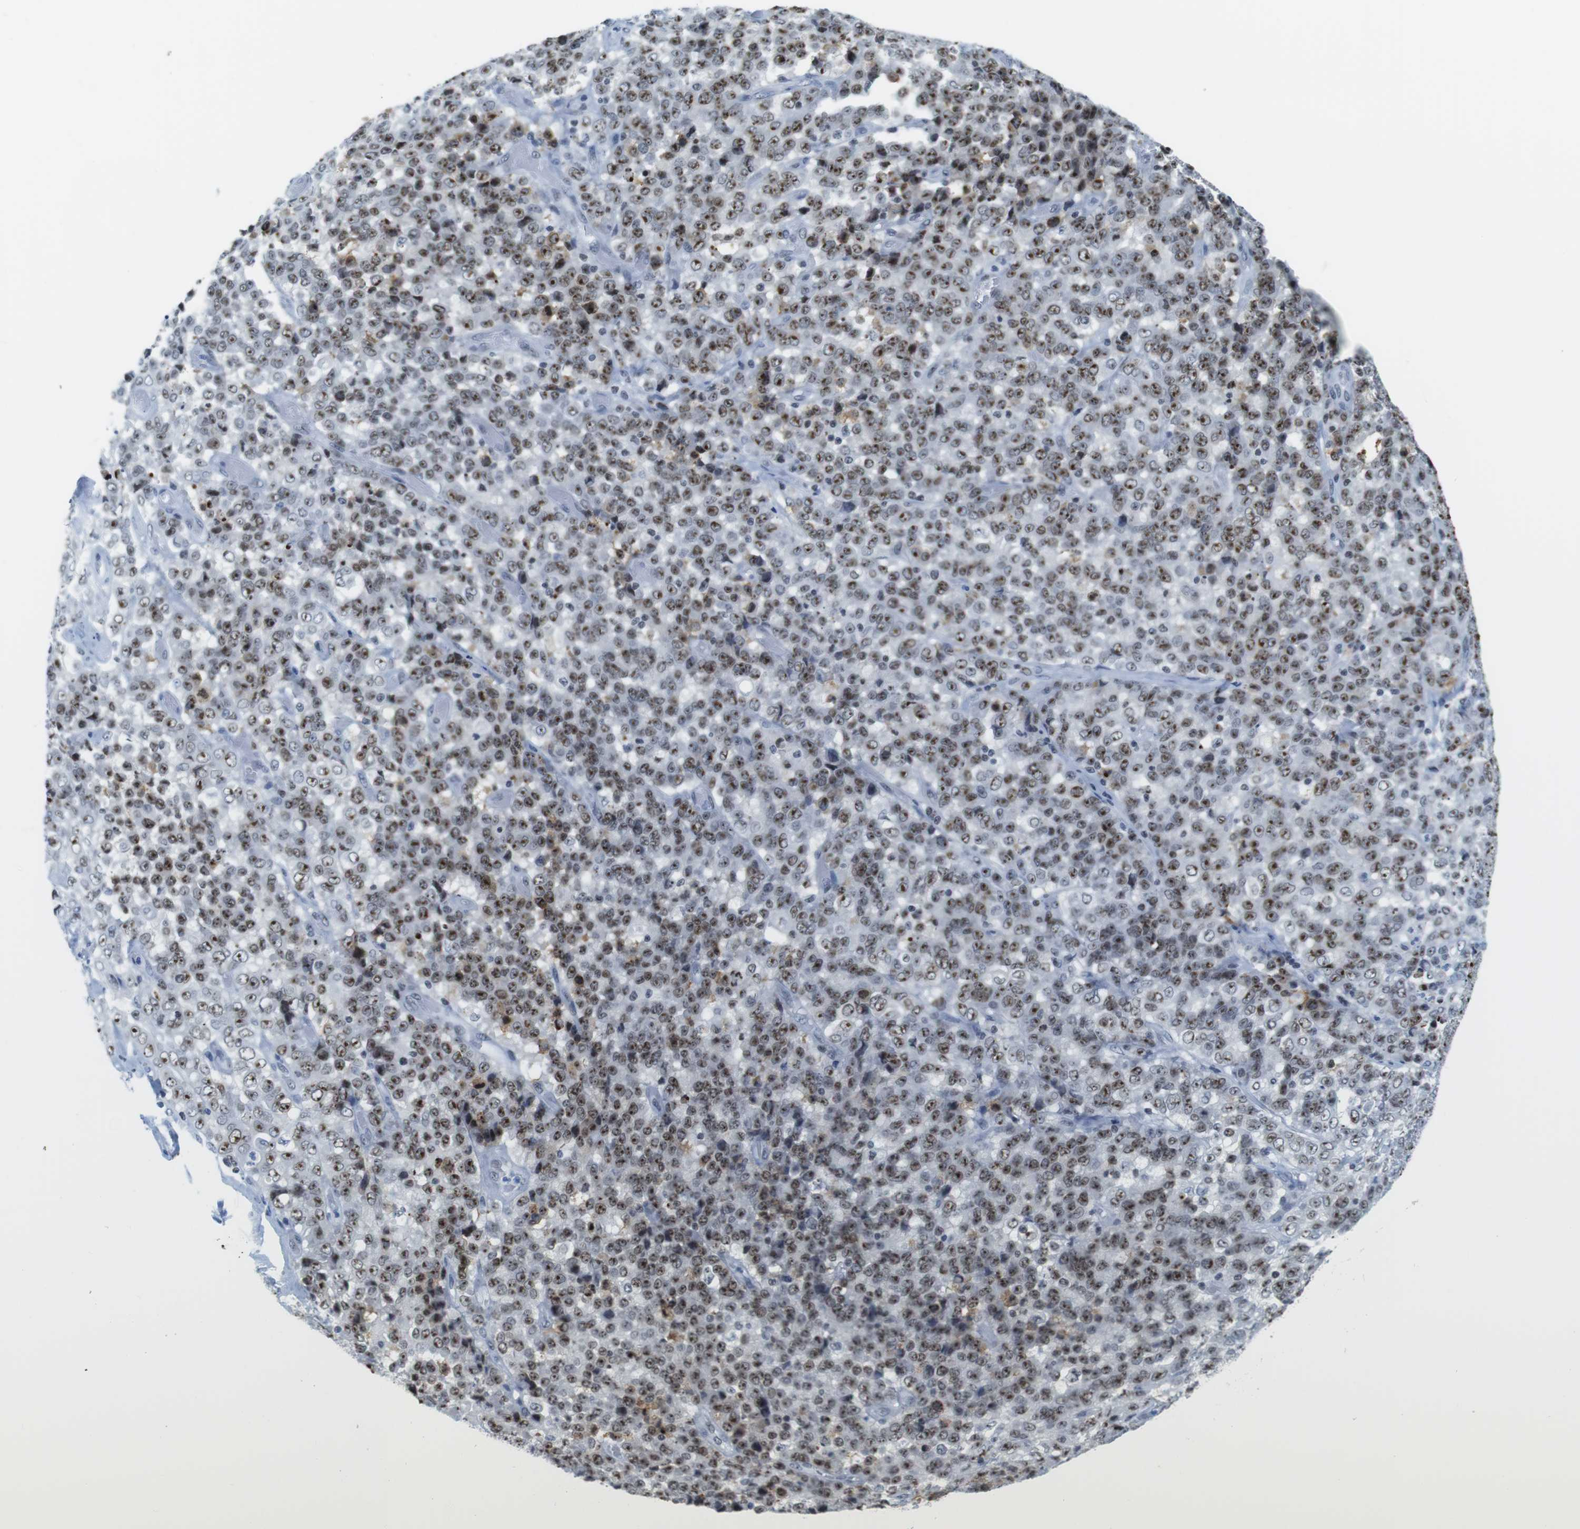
{"staining": {"intensity": "strong", "quantity": ">75%", "location": "nuclear"}, "tissue": "stomach cancer", "cell_type": "Tumor cells", "image_type": "cancer", "snomed": [{"axis": "morphology", "description": "Adenocarcinoma, NOS"}, {"axis": "topography", "description": "Stomach"}], "caption": "Stomach cancer stained with immunohistochemistry demonstrates strong nuclear expression in approximately >75% of tumor cells.", "gene": "NIFK", "patient": {"sex": "female", "age": 73}}